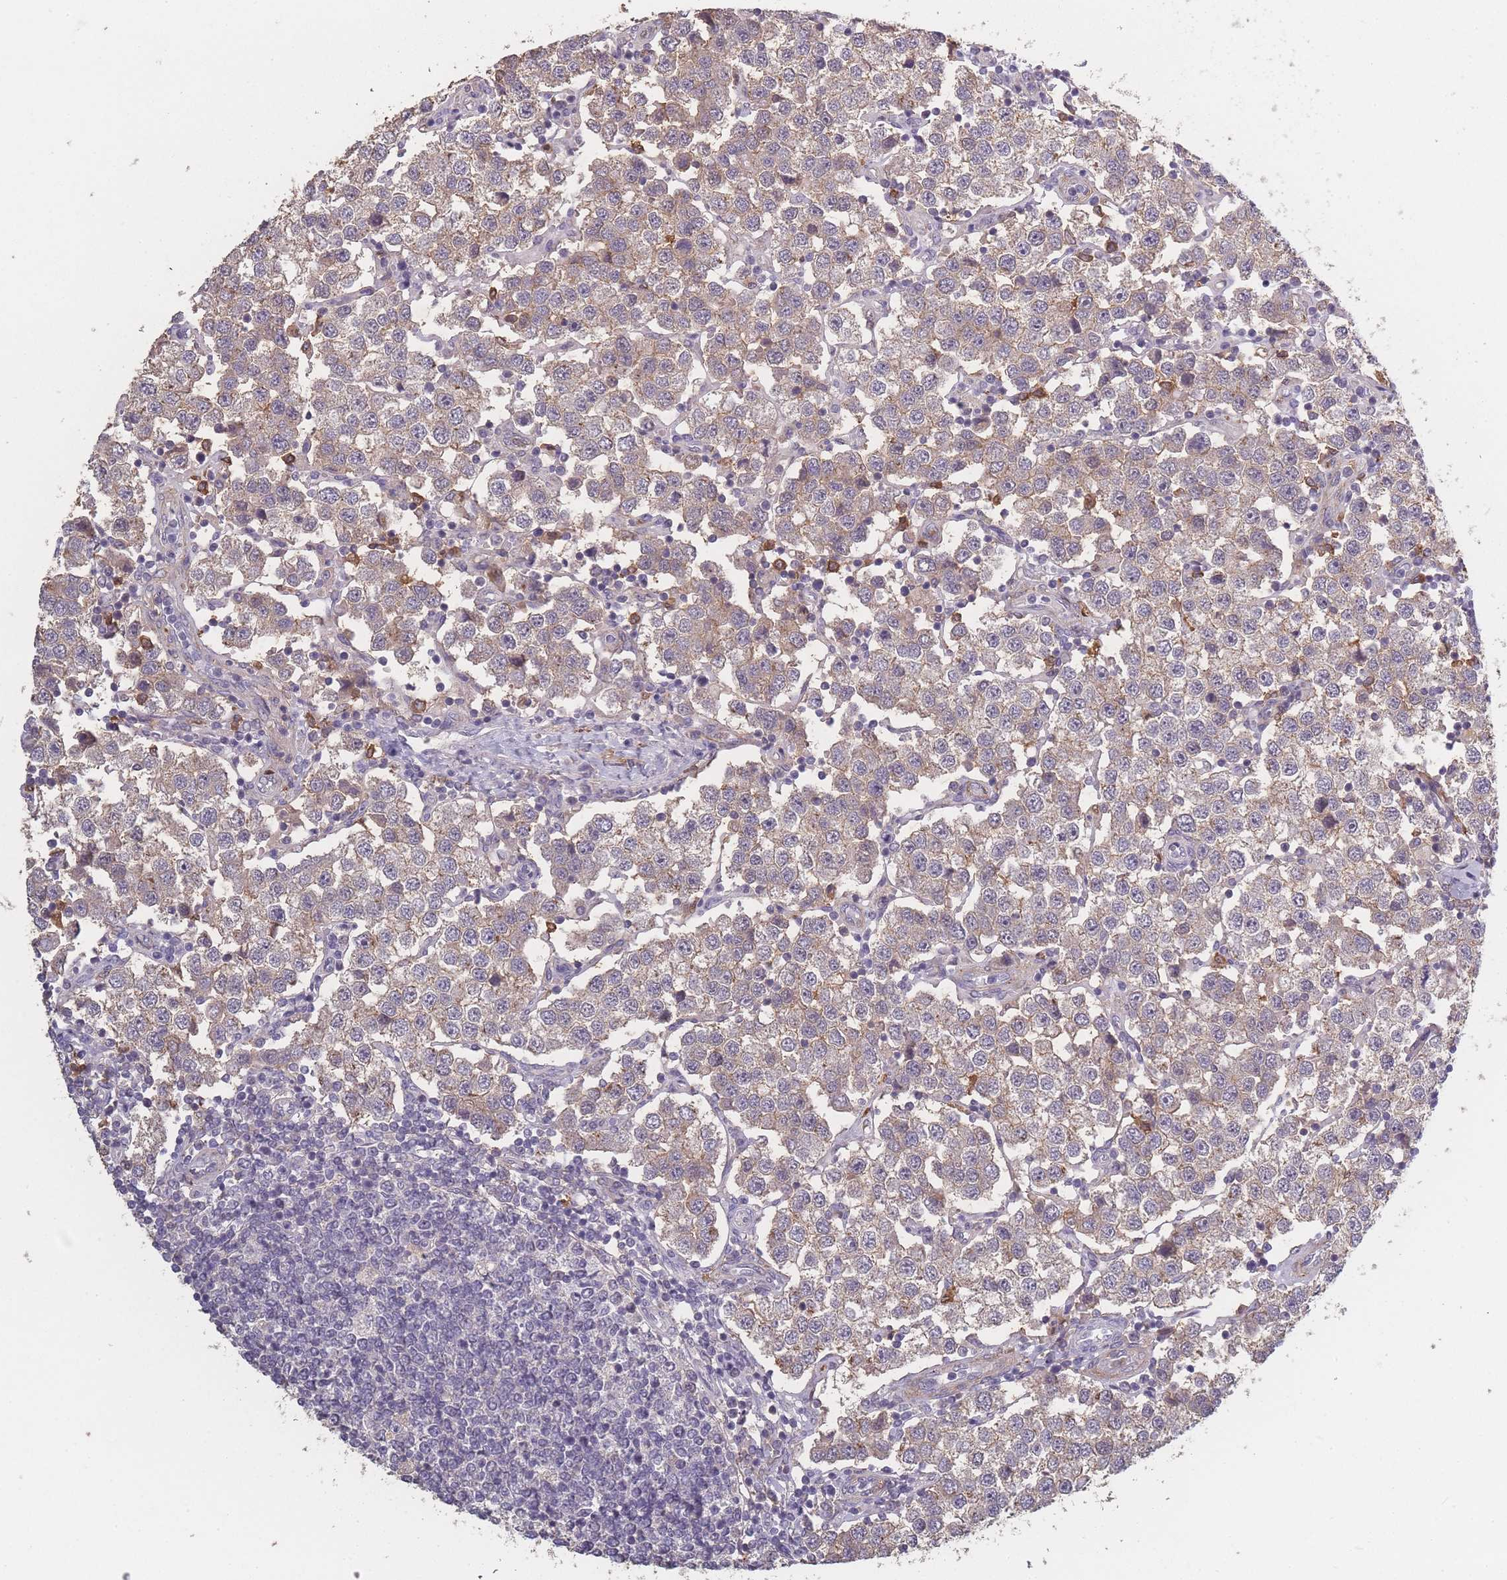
{"staining": {"intensity": "negative", "quantity": "none", "location": "none"}, "tissue": "testis cancer", "cell_type": "Tumor cells", "image_type": "cancer", "snomed": [{"axis": "morphology", "description": "Seminoma, NOS"}, {"axis": "topography", "description": "Testis"}], "caption": "This is an IHC image of seminoma (testis). There is no expression in tumor cells.", "gene": "BST1", "patient": {"sex": "male", "age": 37}}